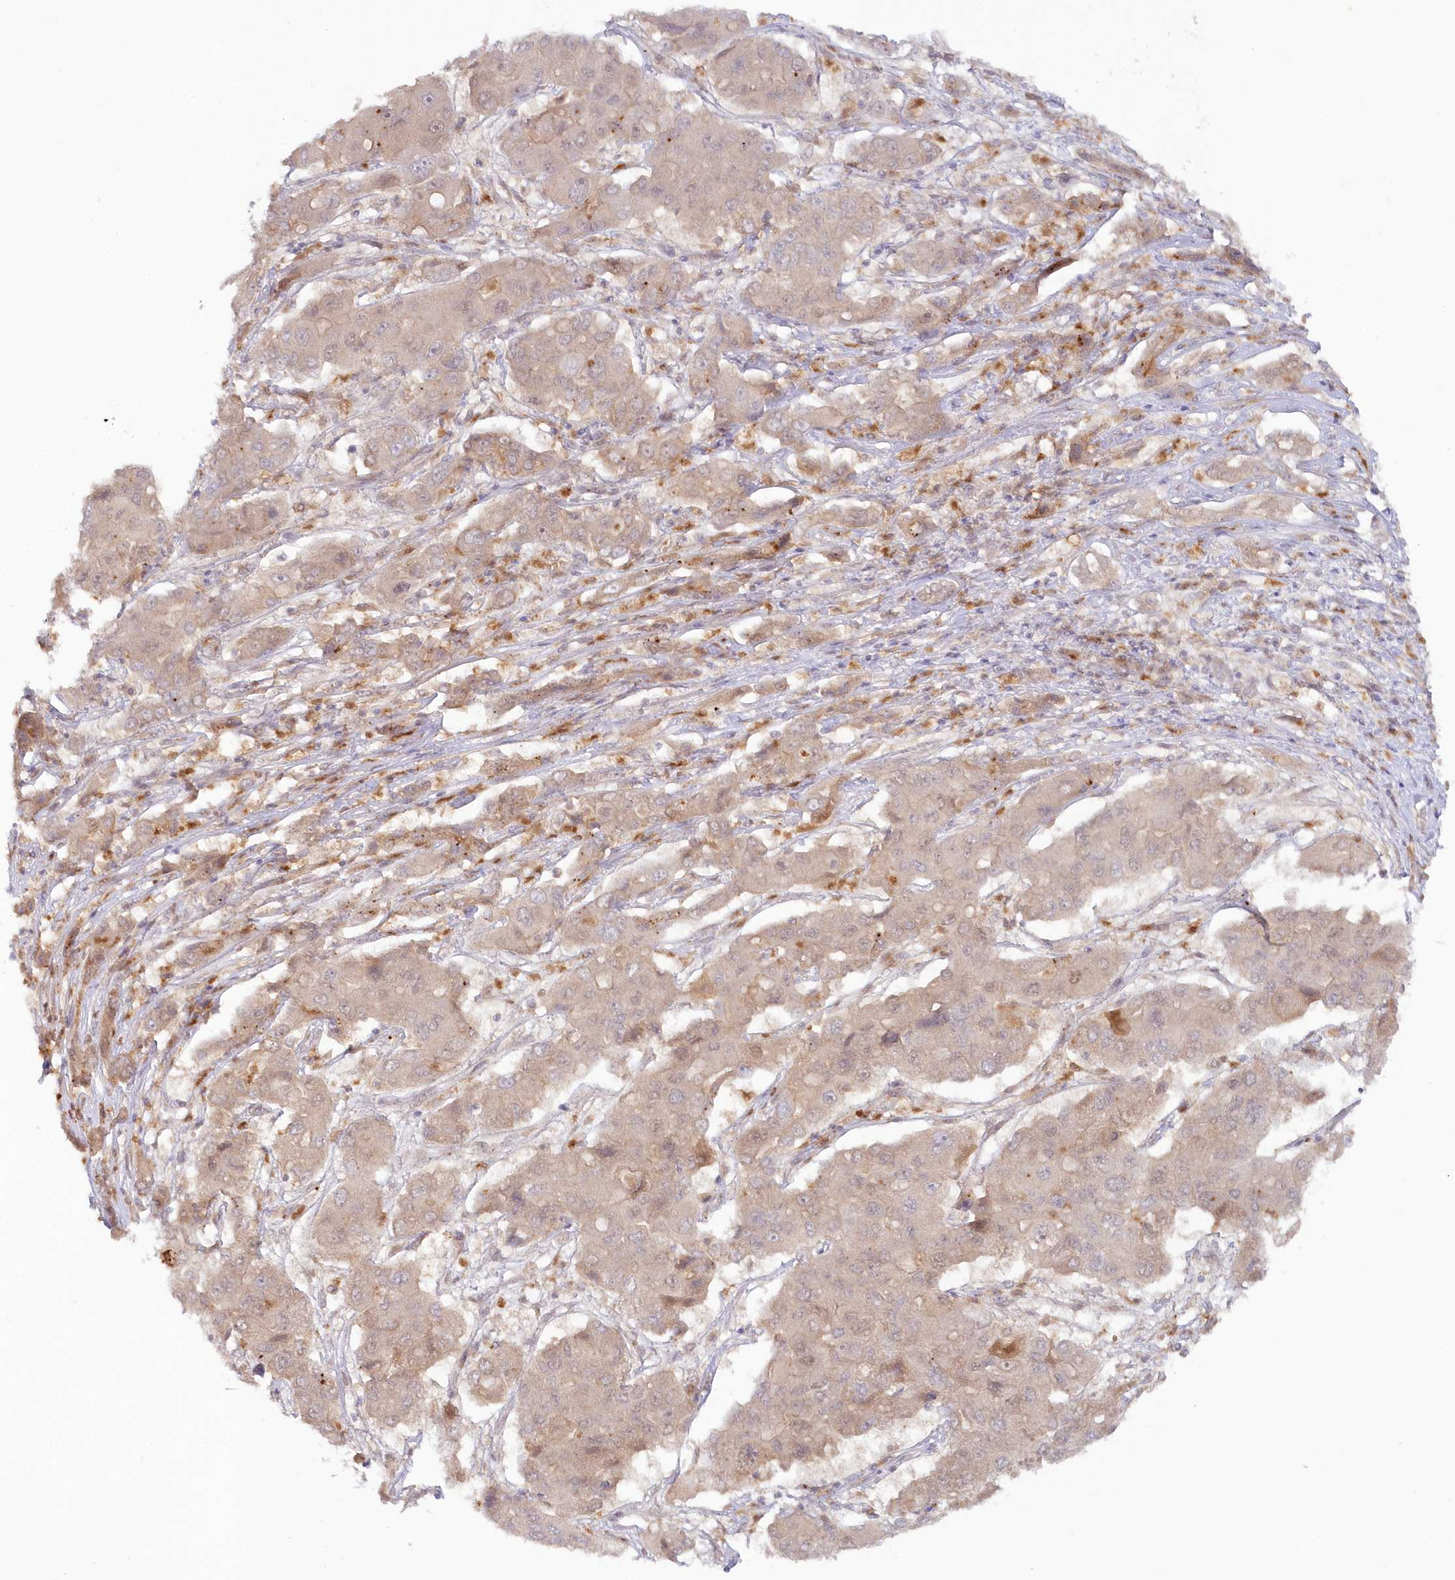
{"staining": {"intensity": "weak", "quantity": "<25%", "location": "cytoplasmic/membranous"}, "tissue": "liver cancer", "cell_type": "Tumor cells", "image_type": "cancer", "snomed": [{"axis": "morphology", "description": "Cholangiocarcinoma"}, {"axis": "topography", "description": "Liver"}], "caption": "This is an immunohistochemistry micrograph of liver cholangiocarcinoma. There is no expression in tumor cells.", "gene": "GBE1", "patient": {"sex": "male", "age": 67}}